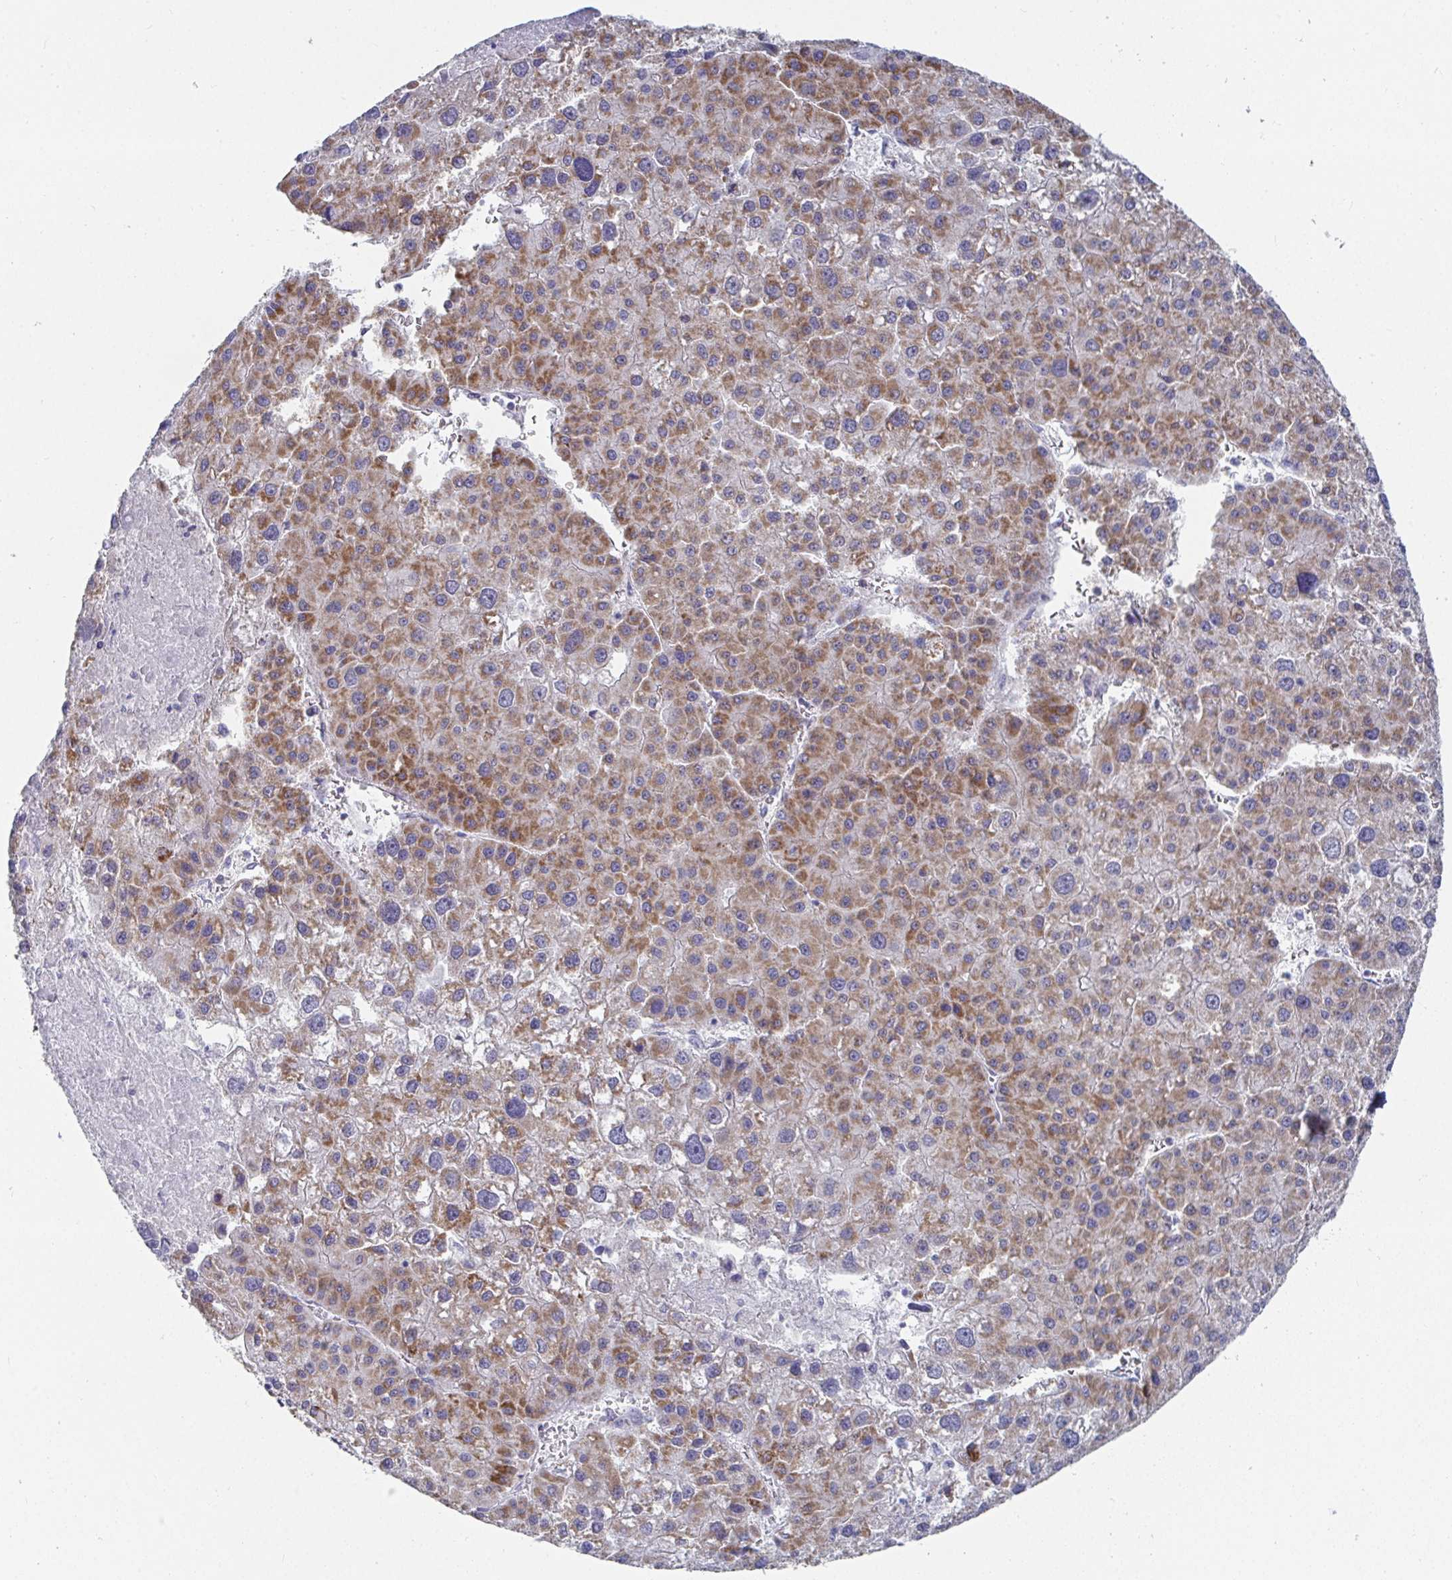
{"staining": {"intensity": "moderate", "quantity": "25%-75%", "location": "cytoplasmic/membranous"}, "tissue": "liver cancer", "cell_type": "Tumor cells", "image_type": "cancer", "snomed": [{"axis": "morphology", "description": "Carcinoma, Hepatocellular, NOS"}, {"axis": "topography", "description": "Liver"}], "caption": "Tumor cells reveal medium levels of moderate cytoplasmic/membranous expression in about 25%-75% of cells in human hepatocellular carcinoma (liver).", "gene": "ATP5F1C", "patient": {"sex": "male", "age": 73}}